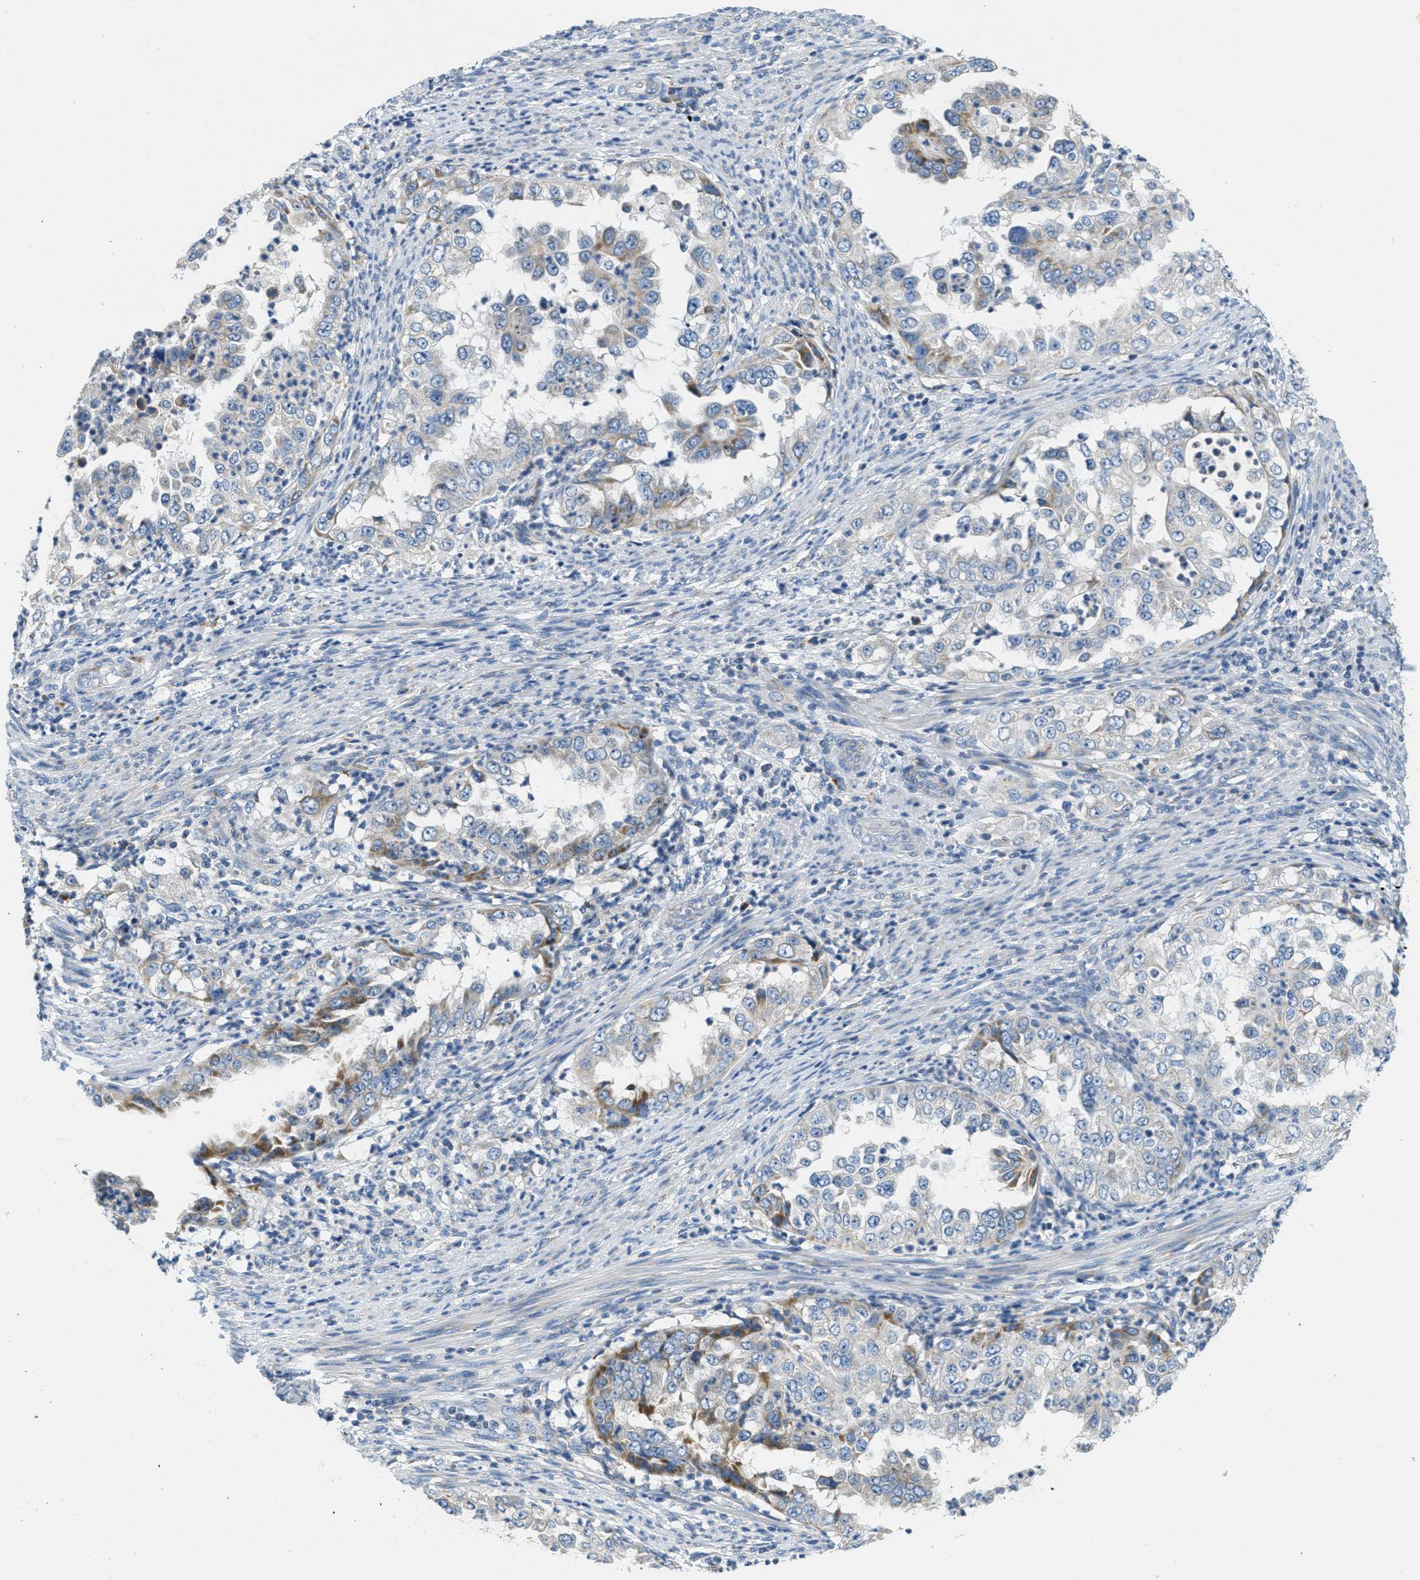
{"staining": {"intensity": "moderate", "quantity": "<25%", "location": "cytoplasmic/membranous"}, "tissue": "endometrial cancer", "cell_type": "Tumor cells", "image_type": "cancer", "snomed": [{"axis": "morphology", "description": "Adenocarcinoma, NOS"}, {"axis": "topography", "description": "Endometrium"}], "caption": "A micrograph showing moderate cytoplasmic/membranous positivity in approximately <25% of tumor cells in endometrial cancer (adenocarcinoma), as visualized by brown immunohistochemical staining.", "gene": "CA4", "patient": {"sex": "female", "age": 85}}